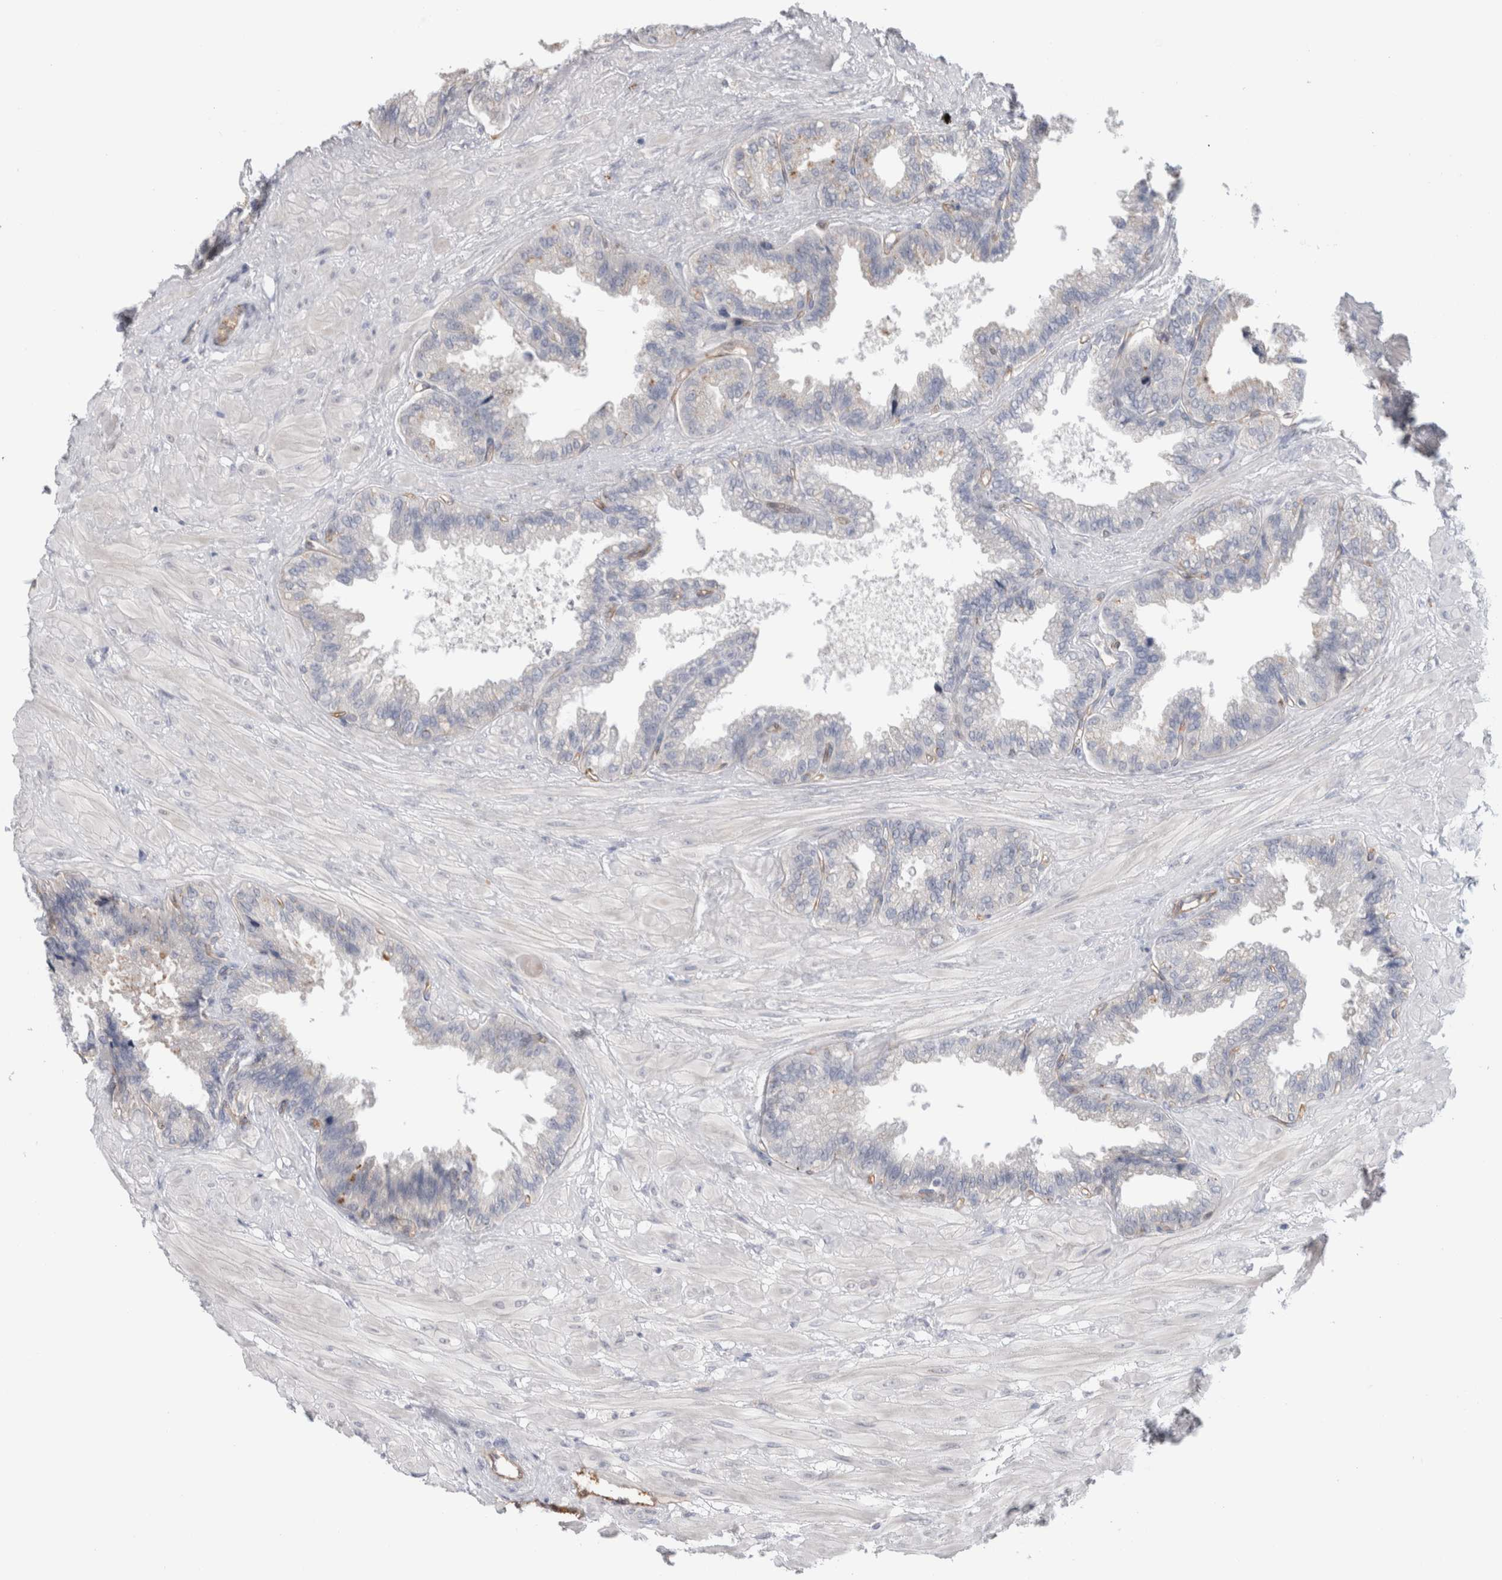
{"staining": {"intensity": "negative", "quantity": "none", "location": "none"}, "tissue": "seminal vesicle", "cell_type": "Glandular cells", "image_type": "normal", "snomed": [{"axis": "morphology", "description": "Normal tissue, NOS"}, {"axis": "topography", "description": "Seminal veicle"}], "caption": "High magnification brightfield microscopy of normal seminal vesicle stained with DAB (3,3'-diaminobenzidine) (brown) and counterstained with hematoxylin (blue): glandular cells show no significant positivity.", "gene": "ANKMY1", "patient": {"sex": "male", "age": 46}}